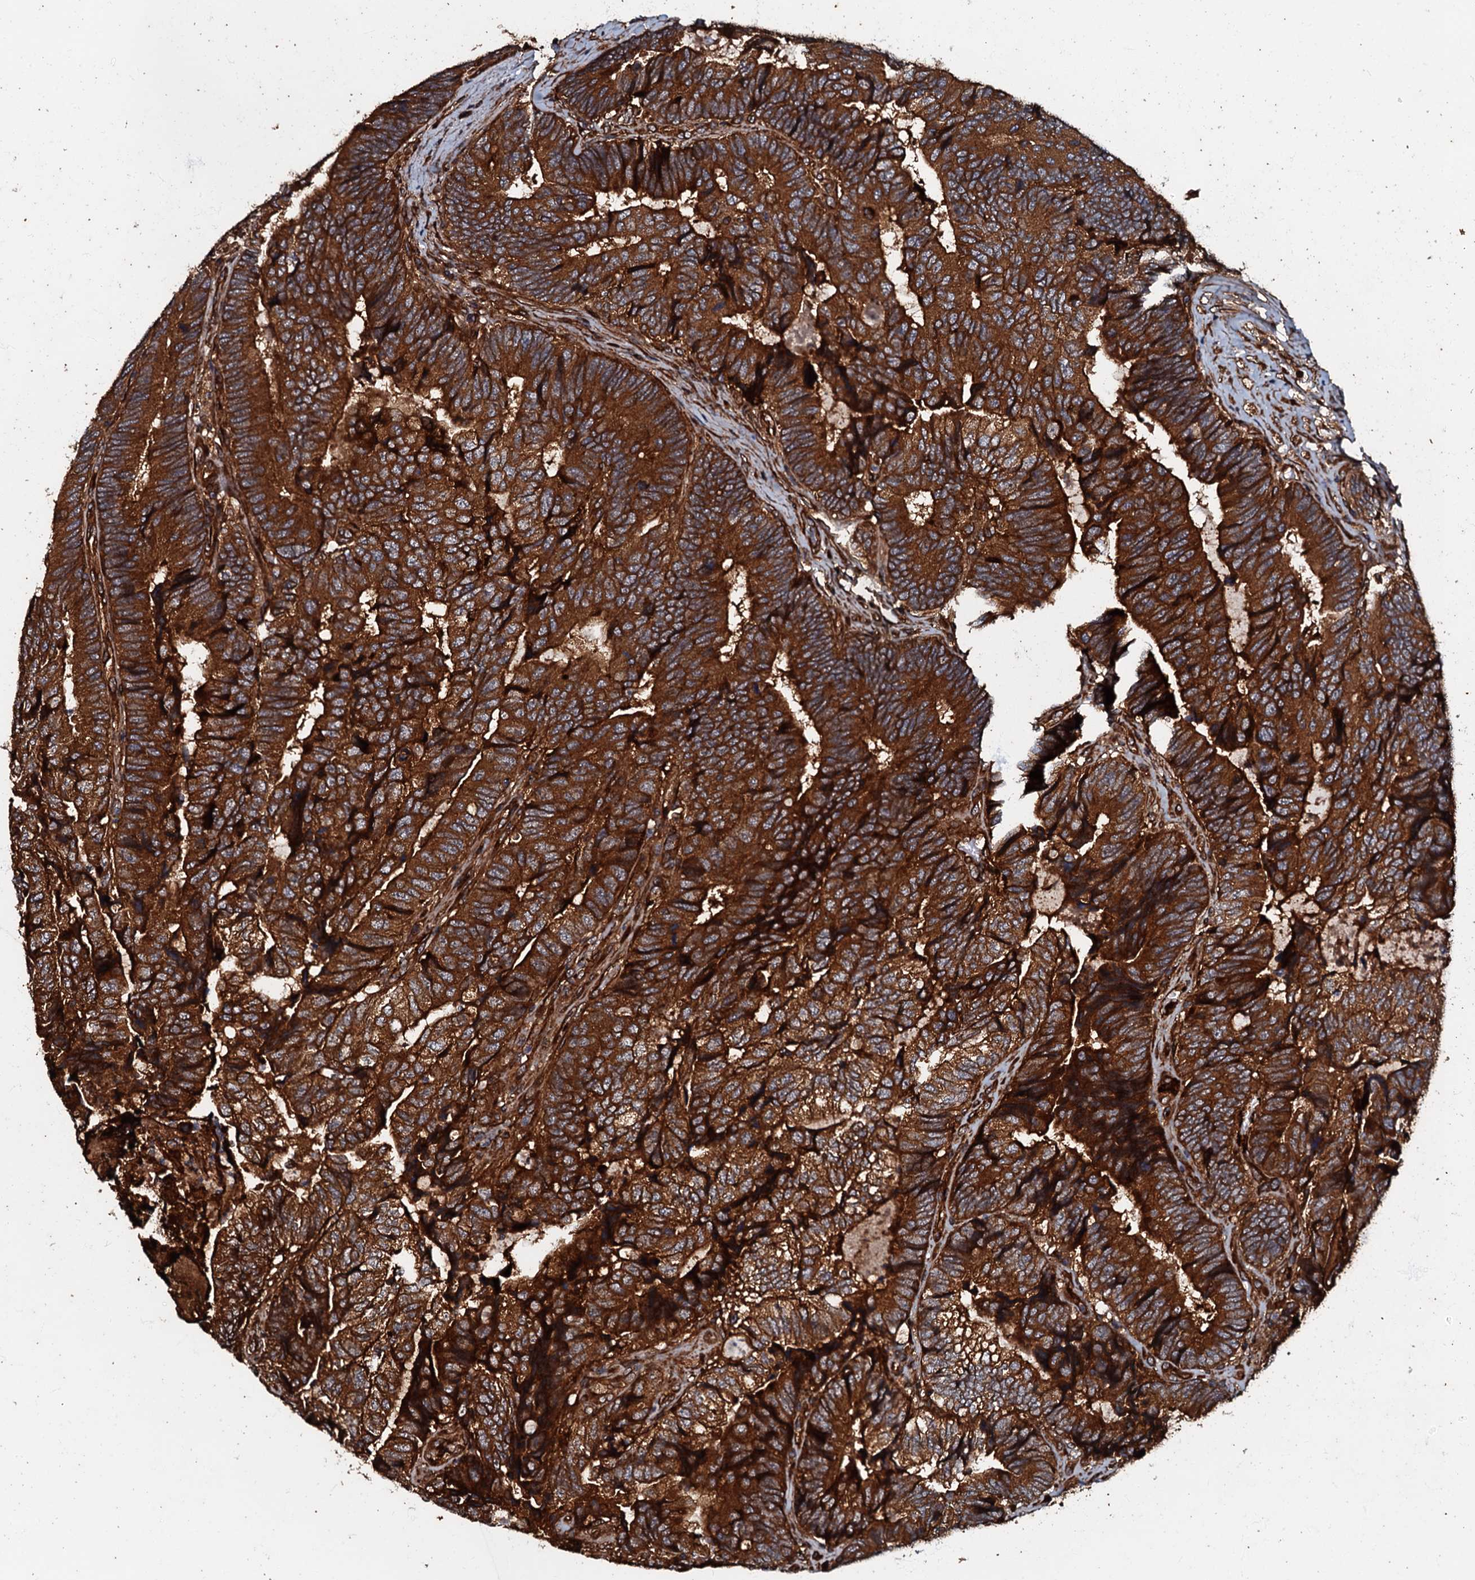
{"staining": {"intensity": "strong", "quantity": ">75%", "location": "cytoplasmic/membranous"}, "tissue": "colorectal cancer", "cell_type": "Tumor cells", "image_type": "cancer", "snomed": [{"axis": "morphology", "description": "Adenocarcinoma, NOS"}, {"axis": "topography", "description": "Colon"}], "caption": "Human adenocarcinoma (colorectal) stained with a protein marker shows strong staining in tumor cells.", "gene": "BLOC1S6", "patient": {"sex": "female", "age": 67}}